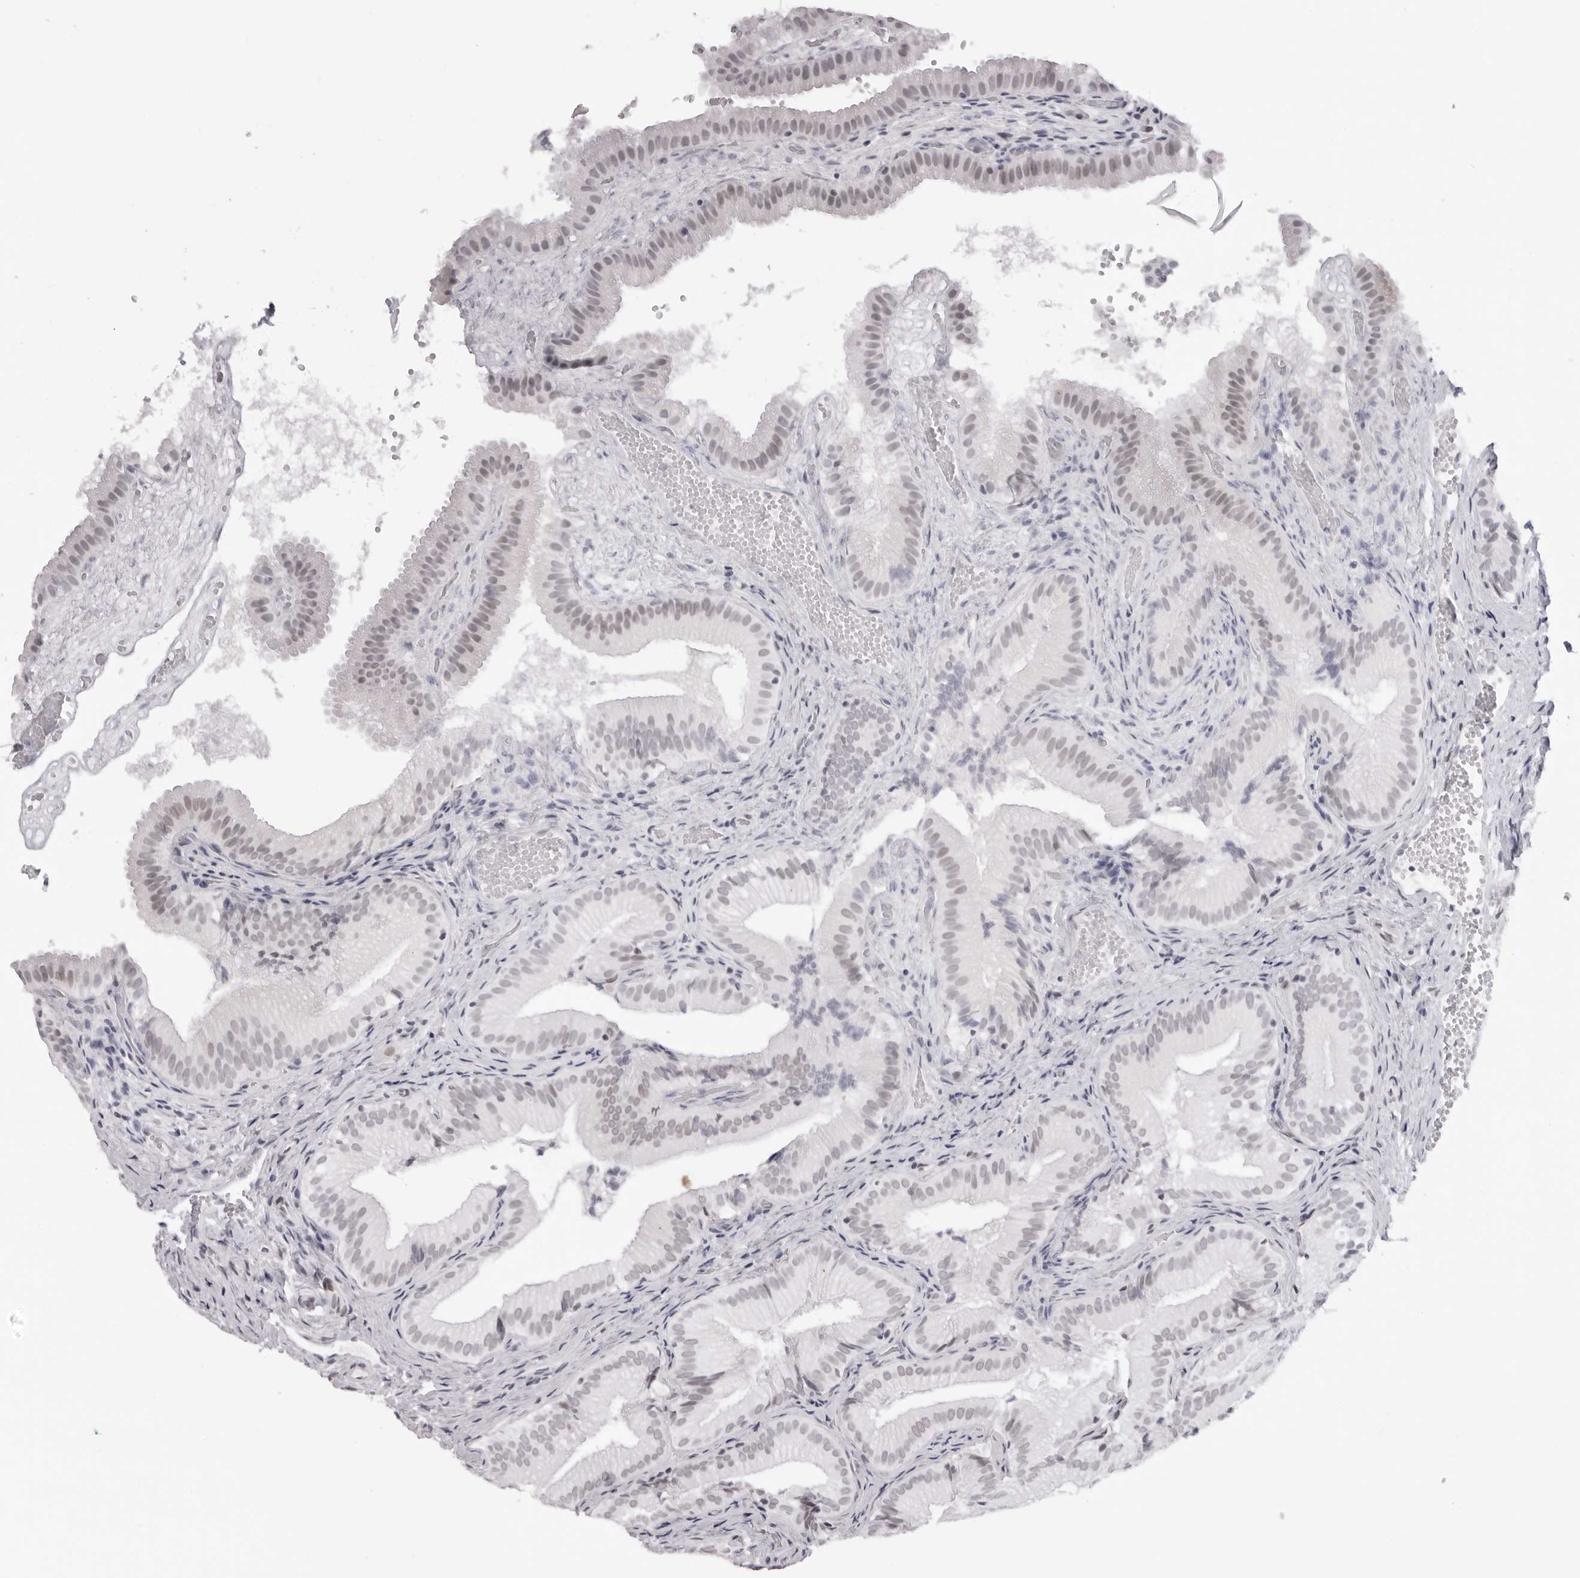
{"staining": {"intensity": "weak", "quantity": "25%-75%", "location": "nuclear"}, "tissue": "gallbladder", "cell_type": "Glandular cells", "image_type": "normal", "snomed": [{"axis": "morphology", "description": "Normal tissue, NOS"}, {"axis": "topography", "description": "Gallbladder"}], "caption": "The photomicrograph demonstrates staining of benign gallbladder, revealing weak nuclear protein expression (brown color) within glandular cells. (brown staining indicates protein expression, while blue staining denotes nuclei).", "gene": "MAFK", "patient": {"sex": "female", "age": 30}}